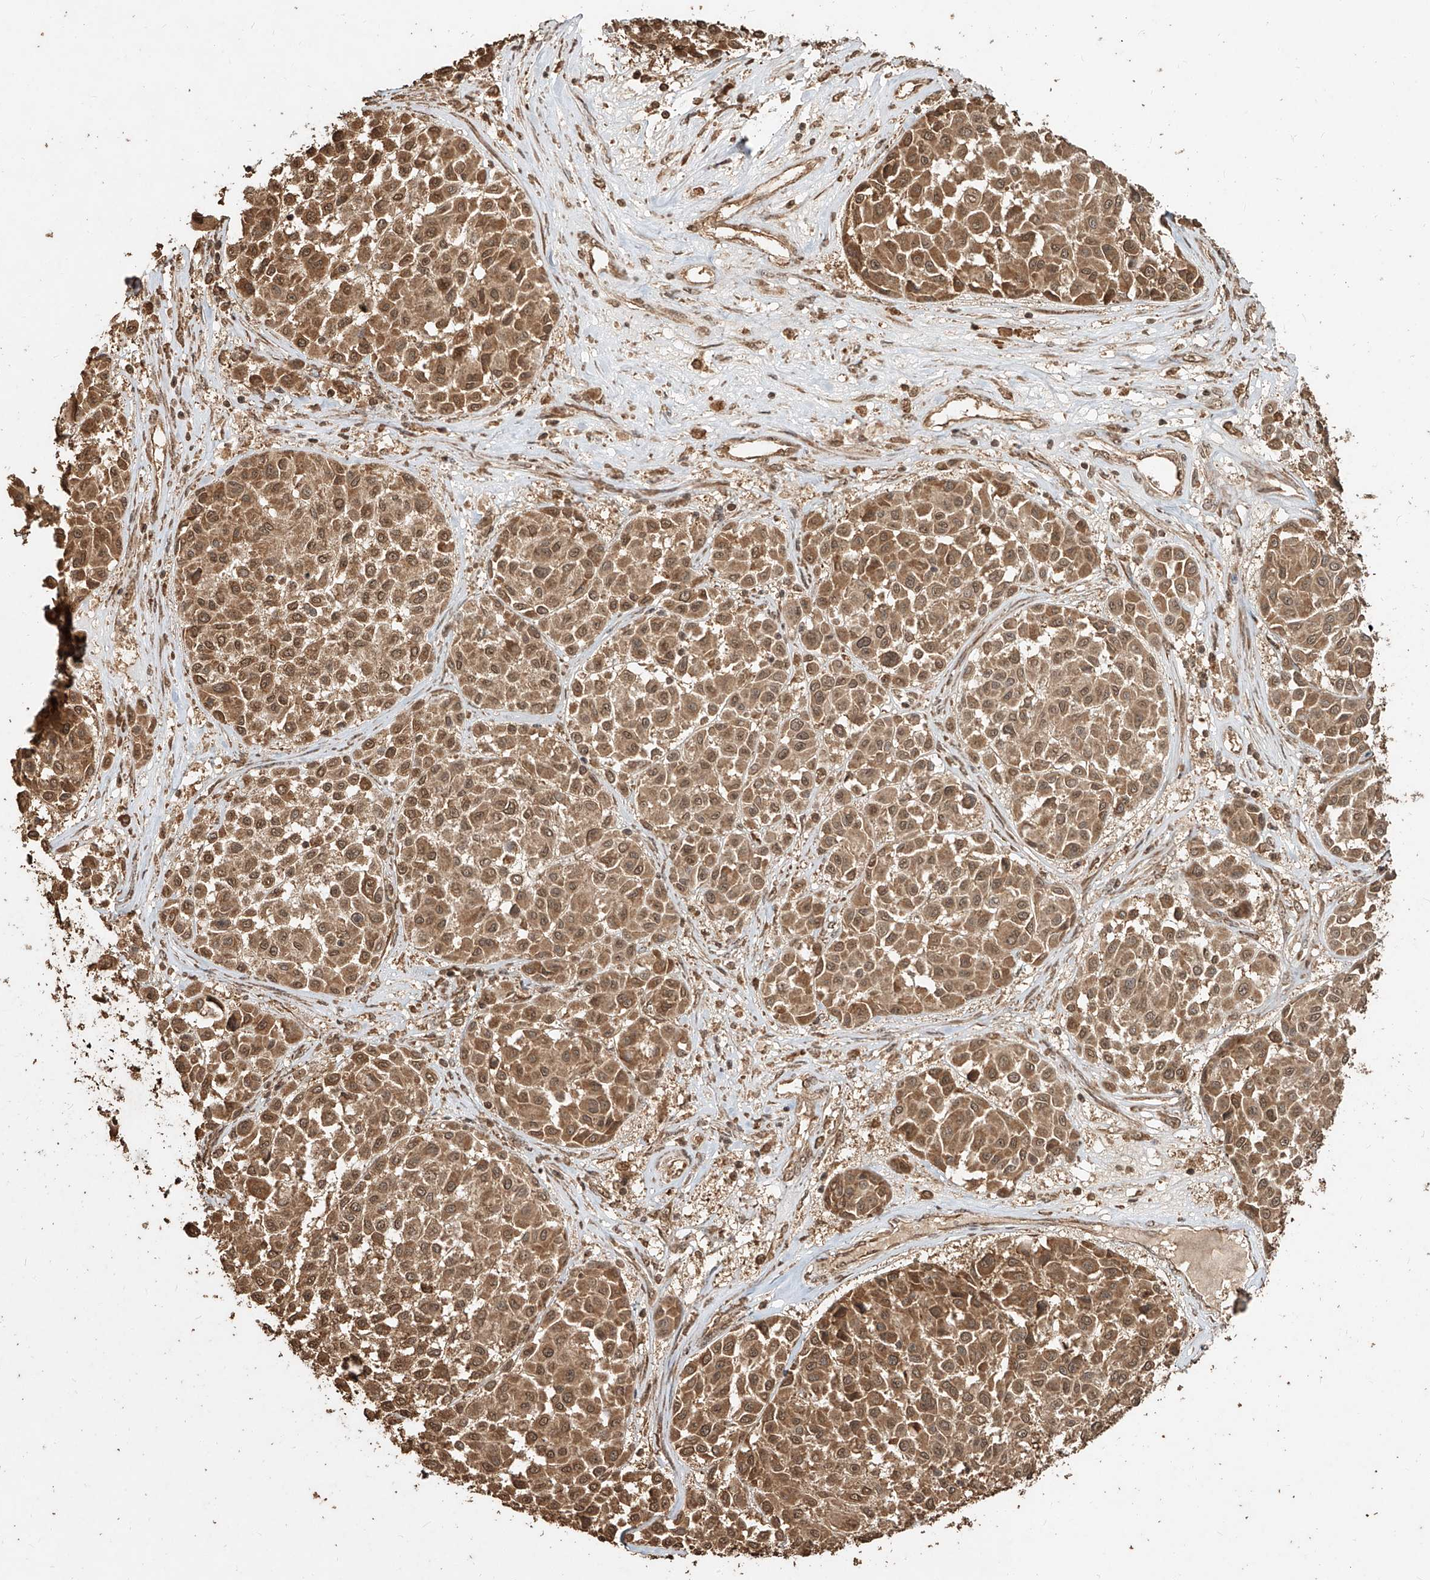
{"staining": {"intensity": "moderate", "quantity": ">75%", "location": "cytoplasmic/membranous,nuclear"}, "tissue": "melanoma", "cell_type": "Tumor cells", "image_type": "cancer", "snomed": [{"axis": "morphology", "description": "Malignant melanoma, Metastatic site"}, {"axis": "topography", "description": "Soft tissue"}], "caption": "A micrograph showing moderate cytoplasmic/membranous and nuclear staining in approximately >75% of tumor cells in melanoma, as visualized by brown immunohistochemical staining.", "gene": "ZNF660", "patient": {"sex": "male", "age": 41}}